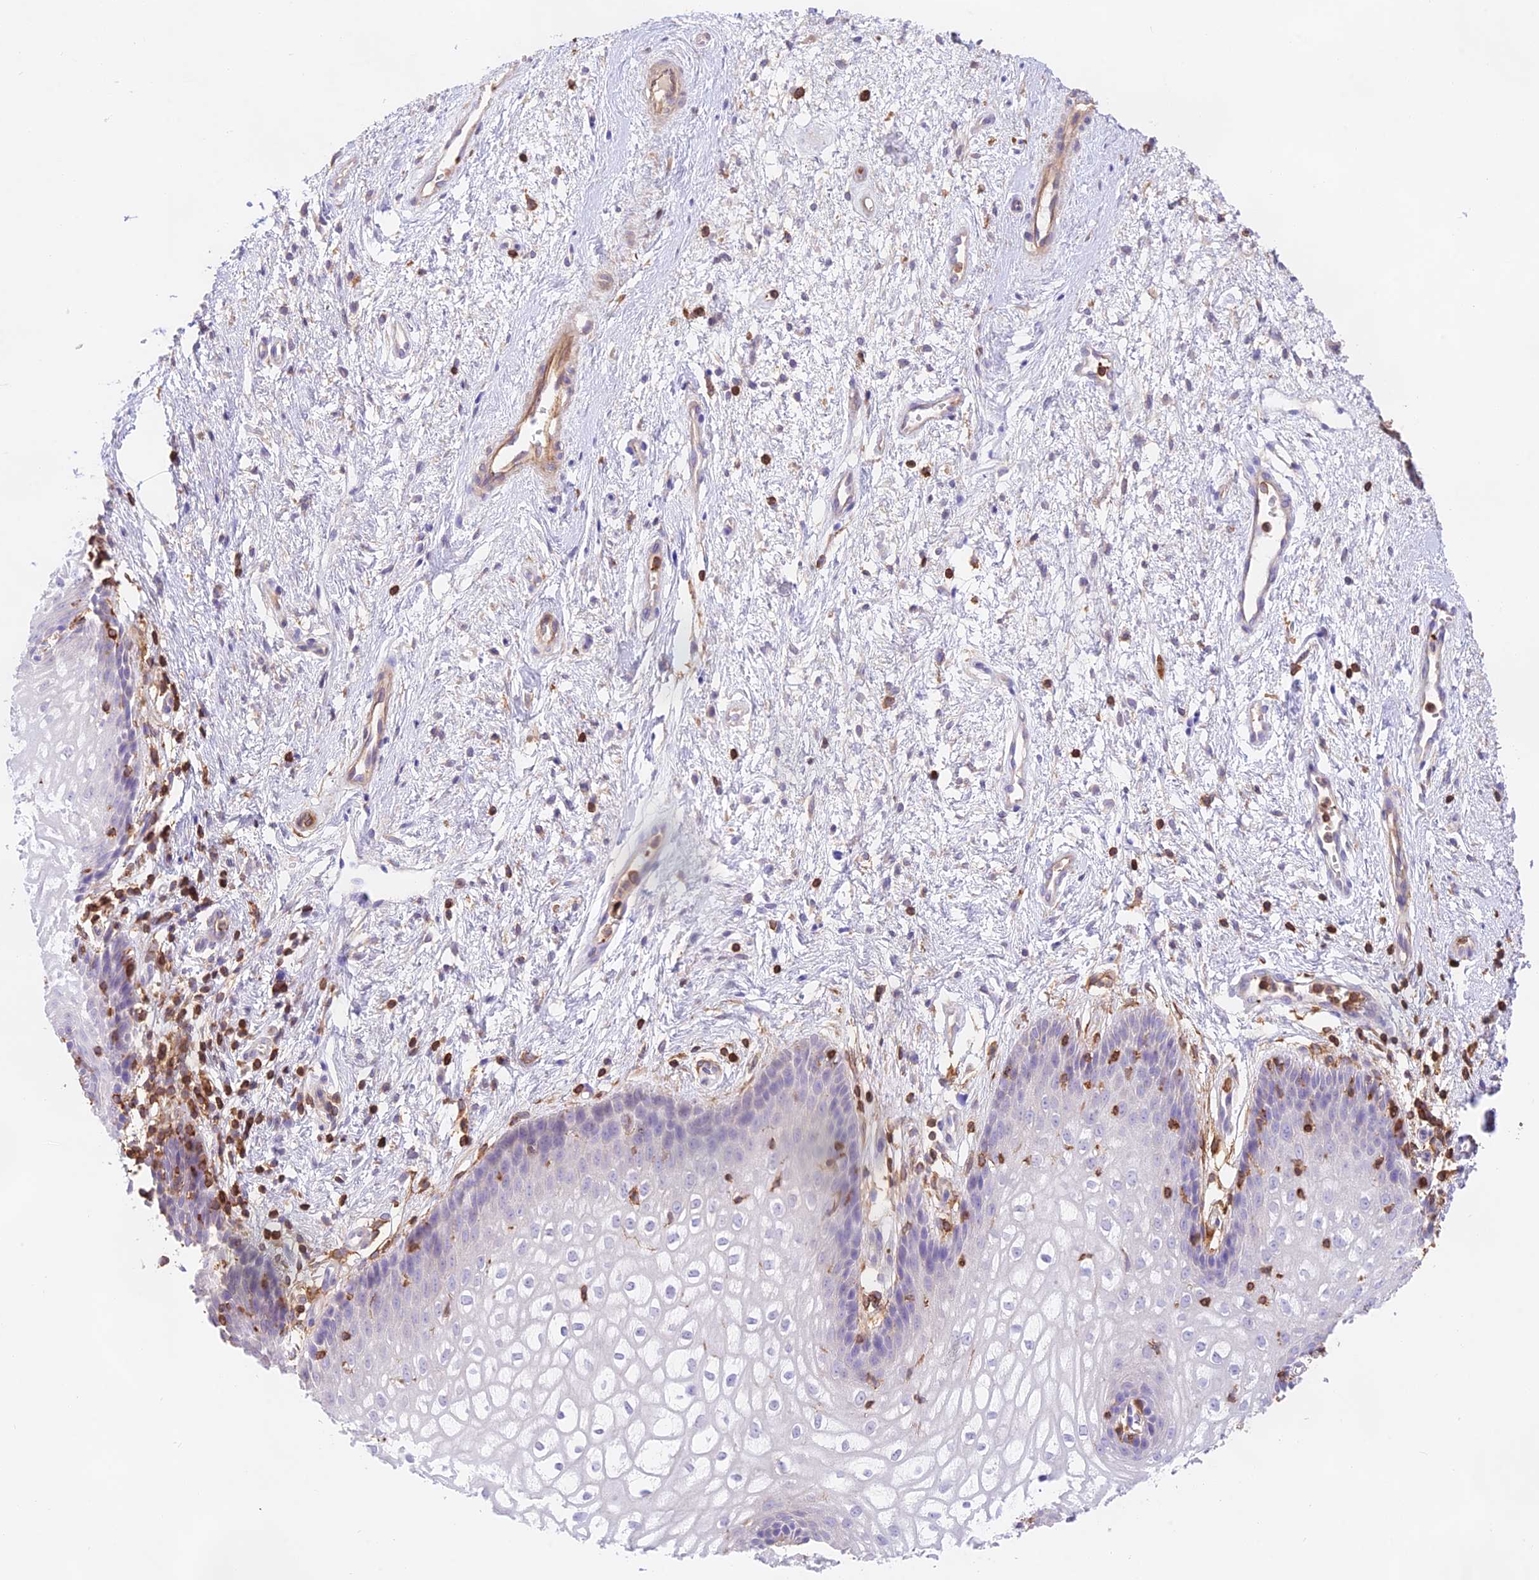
{"staining": {"intensity": "negative", "quantity": "none", "location": "none"}, "tissue": "vagina", "cell_type": "Squamous epithelial cells", "image_type": "normal", "snomed": [{"axis": "morphology", "description": "Normal tissue, NOS"}, {"axis": "topography", "description": "Vagina"}], "caption": "IHC of benign vagina displays no staining in squamous epithelial cells.", "gene": "DENND1C", "patient": {"sex": "female", "age": 34}}